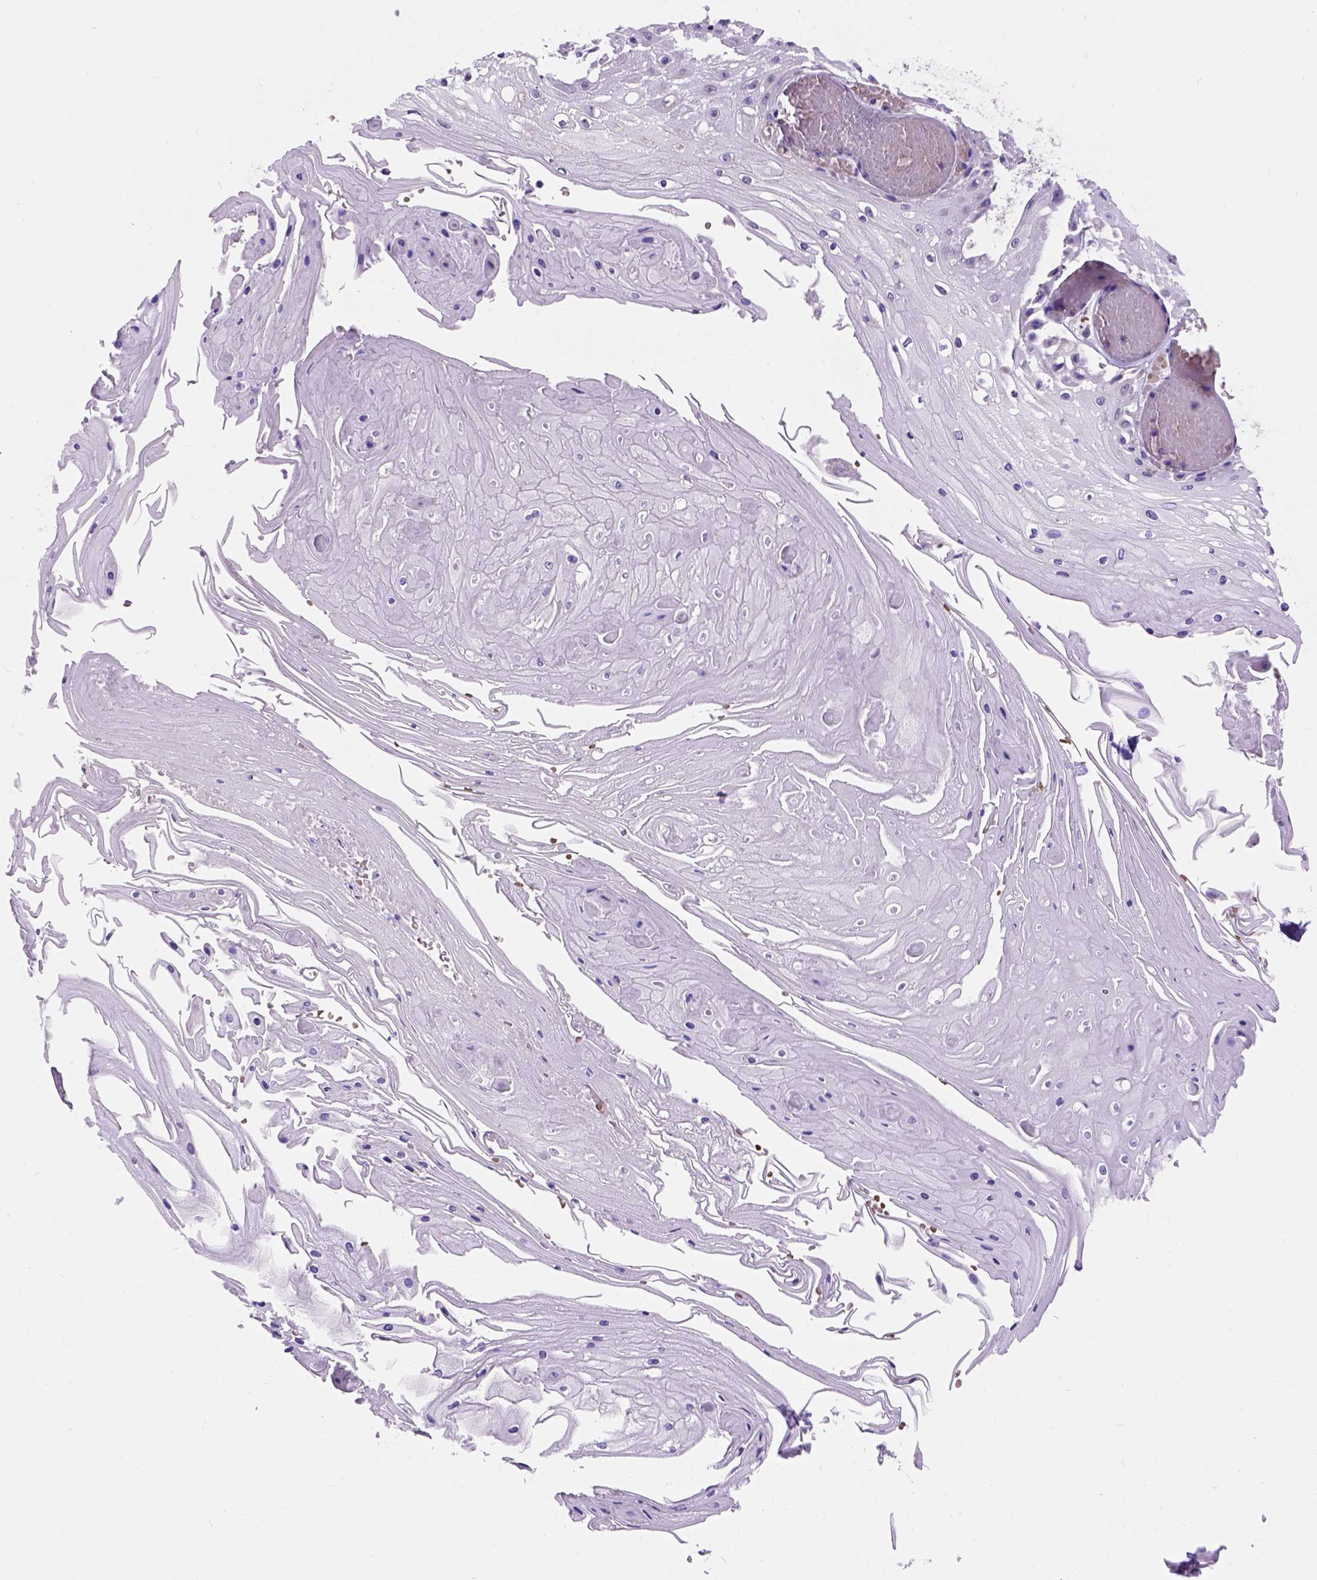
{"staining": {"intensity": "negative", "quantity": "none", "location": "none"}, "tissue": "skin cancer", "cell_type": "Tumor cells", "image_type": "cancer", "snomed": [{"axis": "morphology", "description": "Squamous cell carcinoma, NOS"}, {"axis": "topography", "description": "Skin"}], "caption": "This is an immunohistochemistry micrograph of skin cancer. There is no positivity in tumor cells.", "gene": "L2HGDH", "patient": {"sex": "male", "age": 70}}